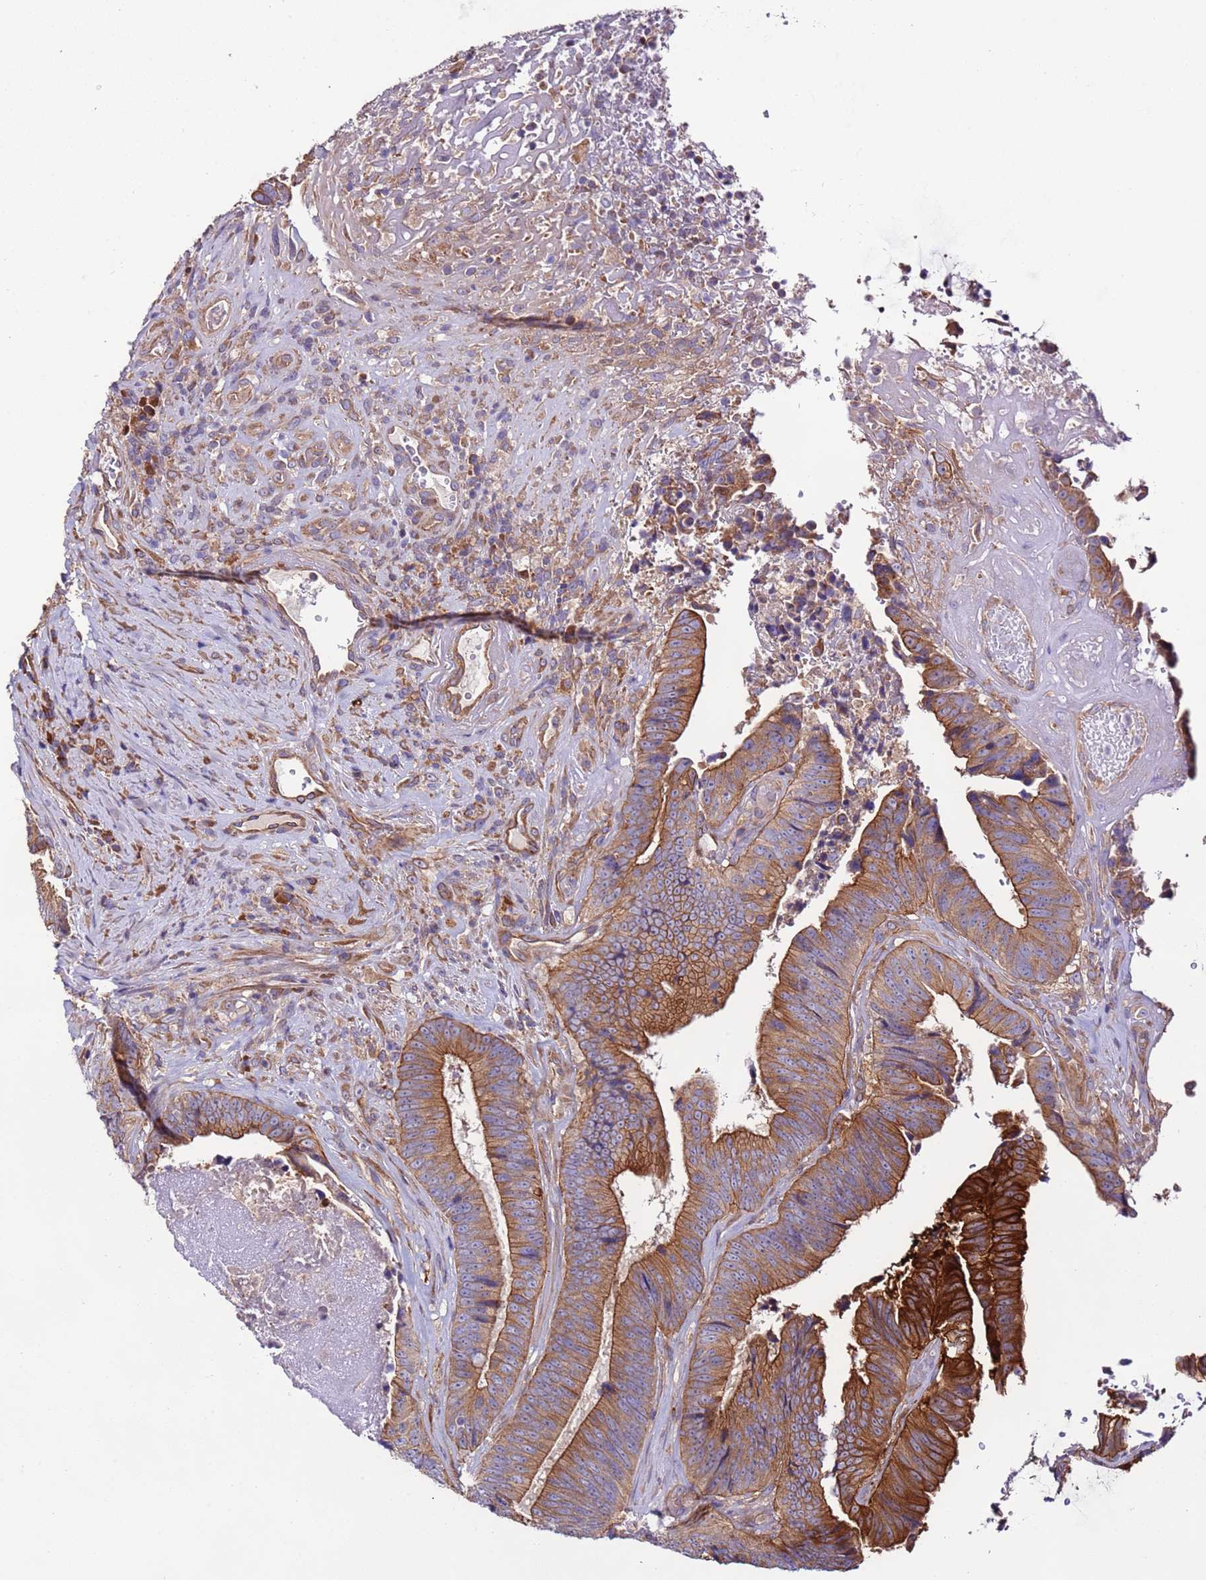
{"staining": {"intensity": "moderate", "quantity": ">75%", "location": "cytoplasmic/membranous"}, "tissue": "colorectal cancer", "cell_type": "Tumor cells", "image_type": "cancer", "snomed": [{"axis": "morphology", "description": "Adenocarcinoma, NOS"}, {"axis": "topography", "description": "Rectum"}], "caption": "Immunohistochemical staining of human colorectal cancer displays moderate cytoplasmic/membranous protein expression in approximately >75% of tumor cells.", "gene": "SPCS1", "patient": {"sex": "male", "age": 72}}